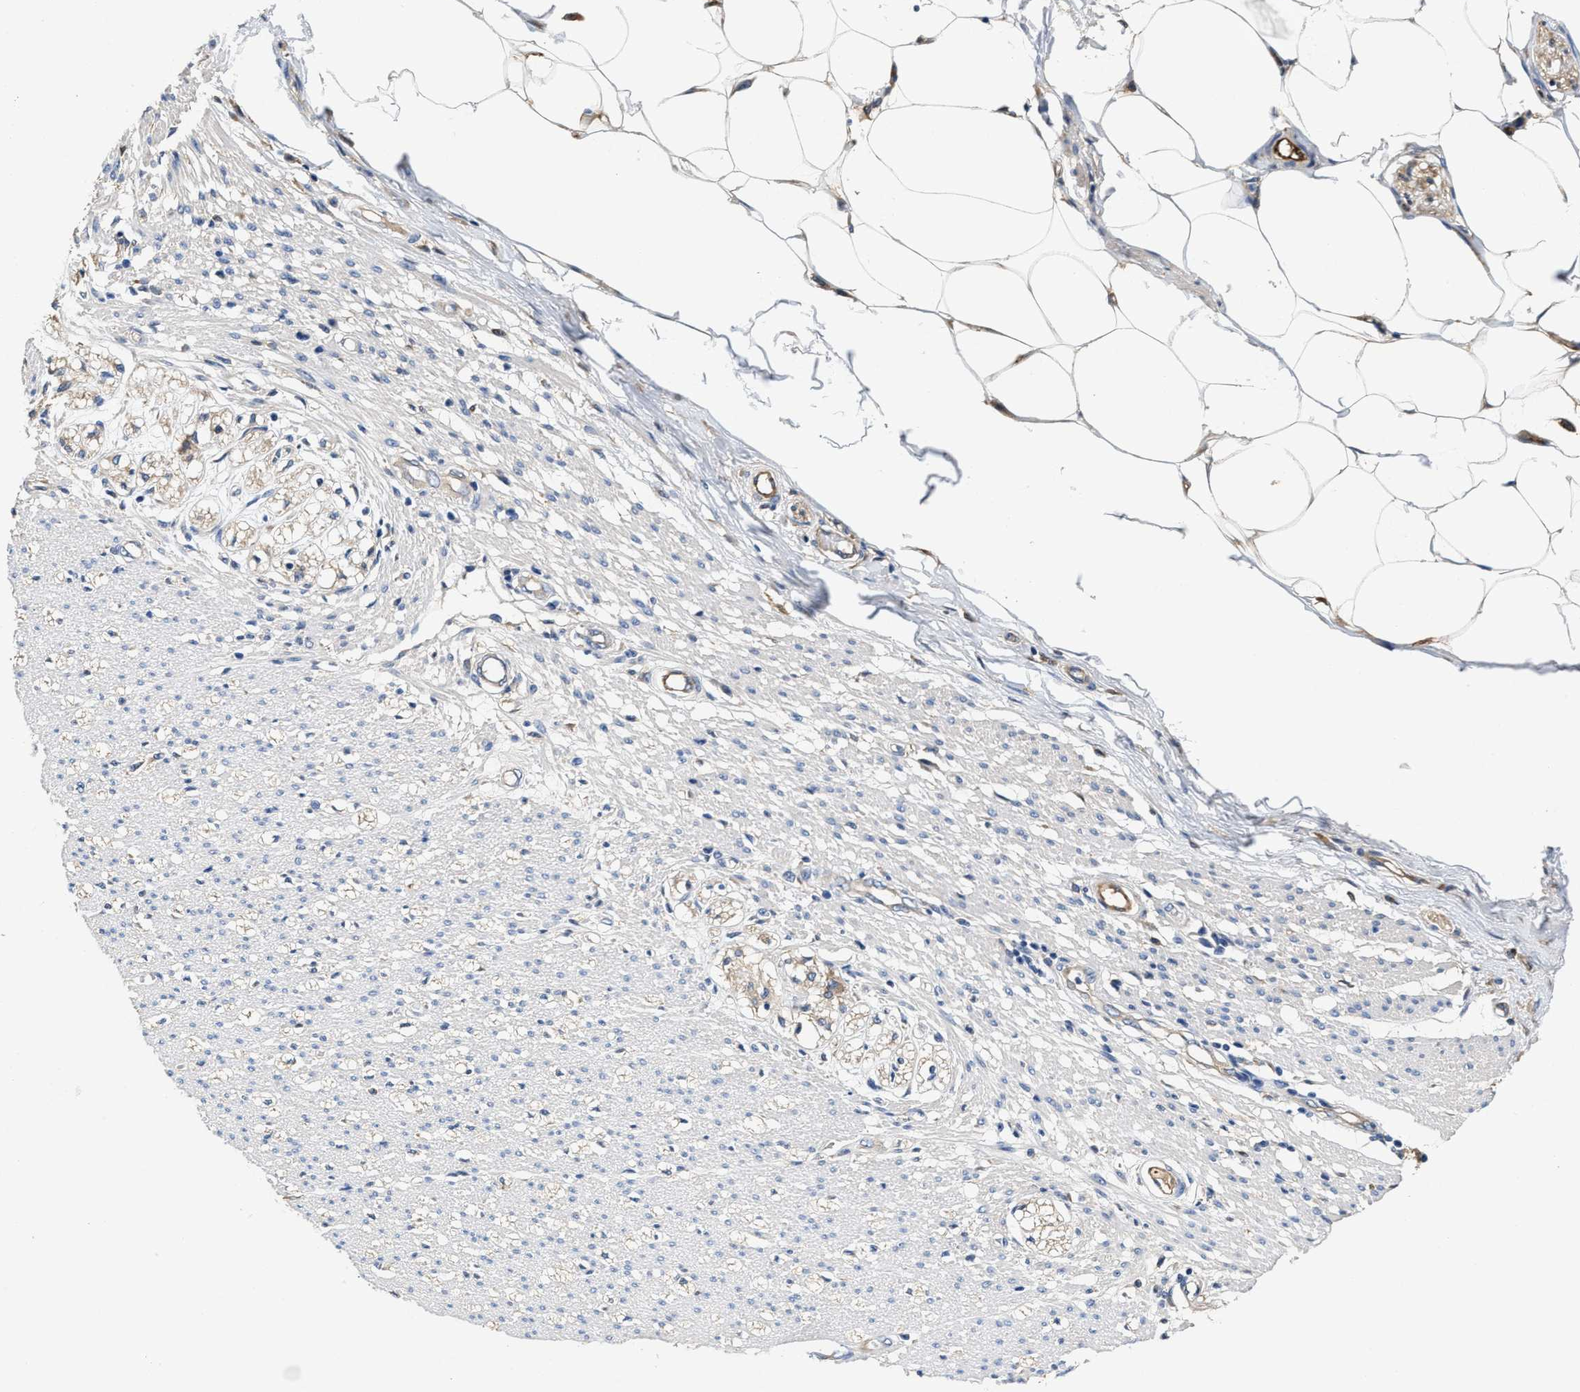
{"staining": {"intensity": "negative", "quantity": "none", "location": "none"}, "tissue": "smooth muscle", "cell_type": "Smooth muscle cells", "image_type": "normal", "snomed": [{"axis": "morphology", "description": "Normal tissue, NOS"}, {"axis": "morphology", "description": "Adenocarcinoma, NOS"}, {"axis": "topography", "description": "Colon"}, {"axis": "topography", "description": "Peripheral nerve tissue"}], "caption": "Benign smooth muscle was stained to show a protein in brown. There is no significant expression in smooth muscle cells.", "gene": "PEG10", "patient": {"sex": "male", "age": 14}}